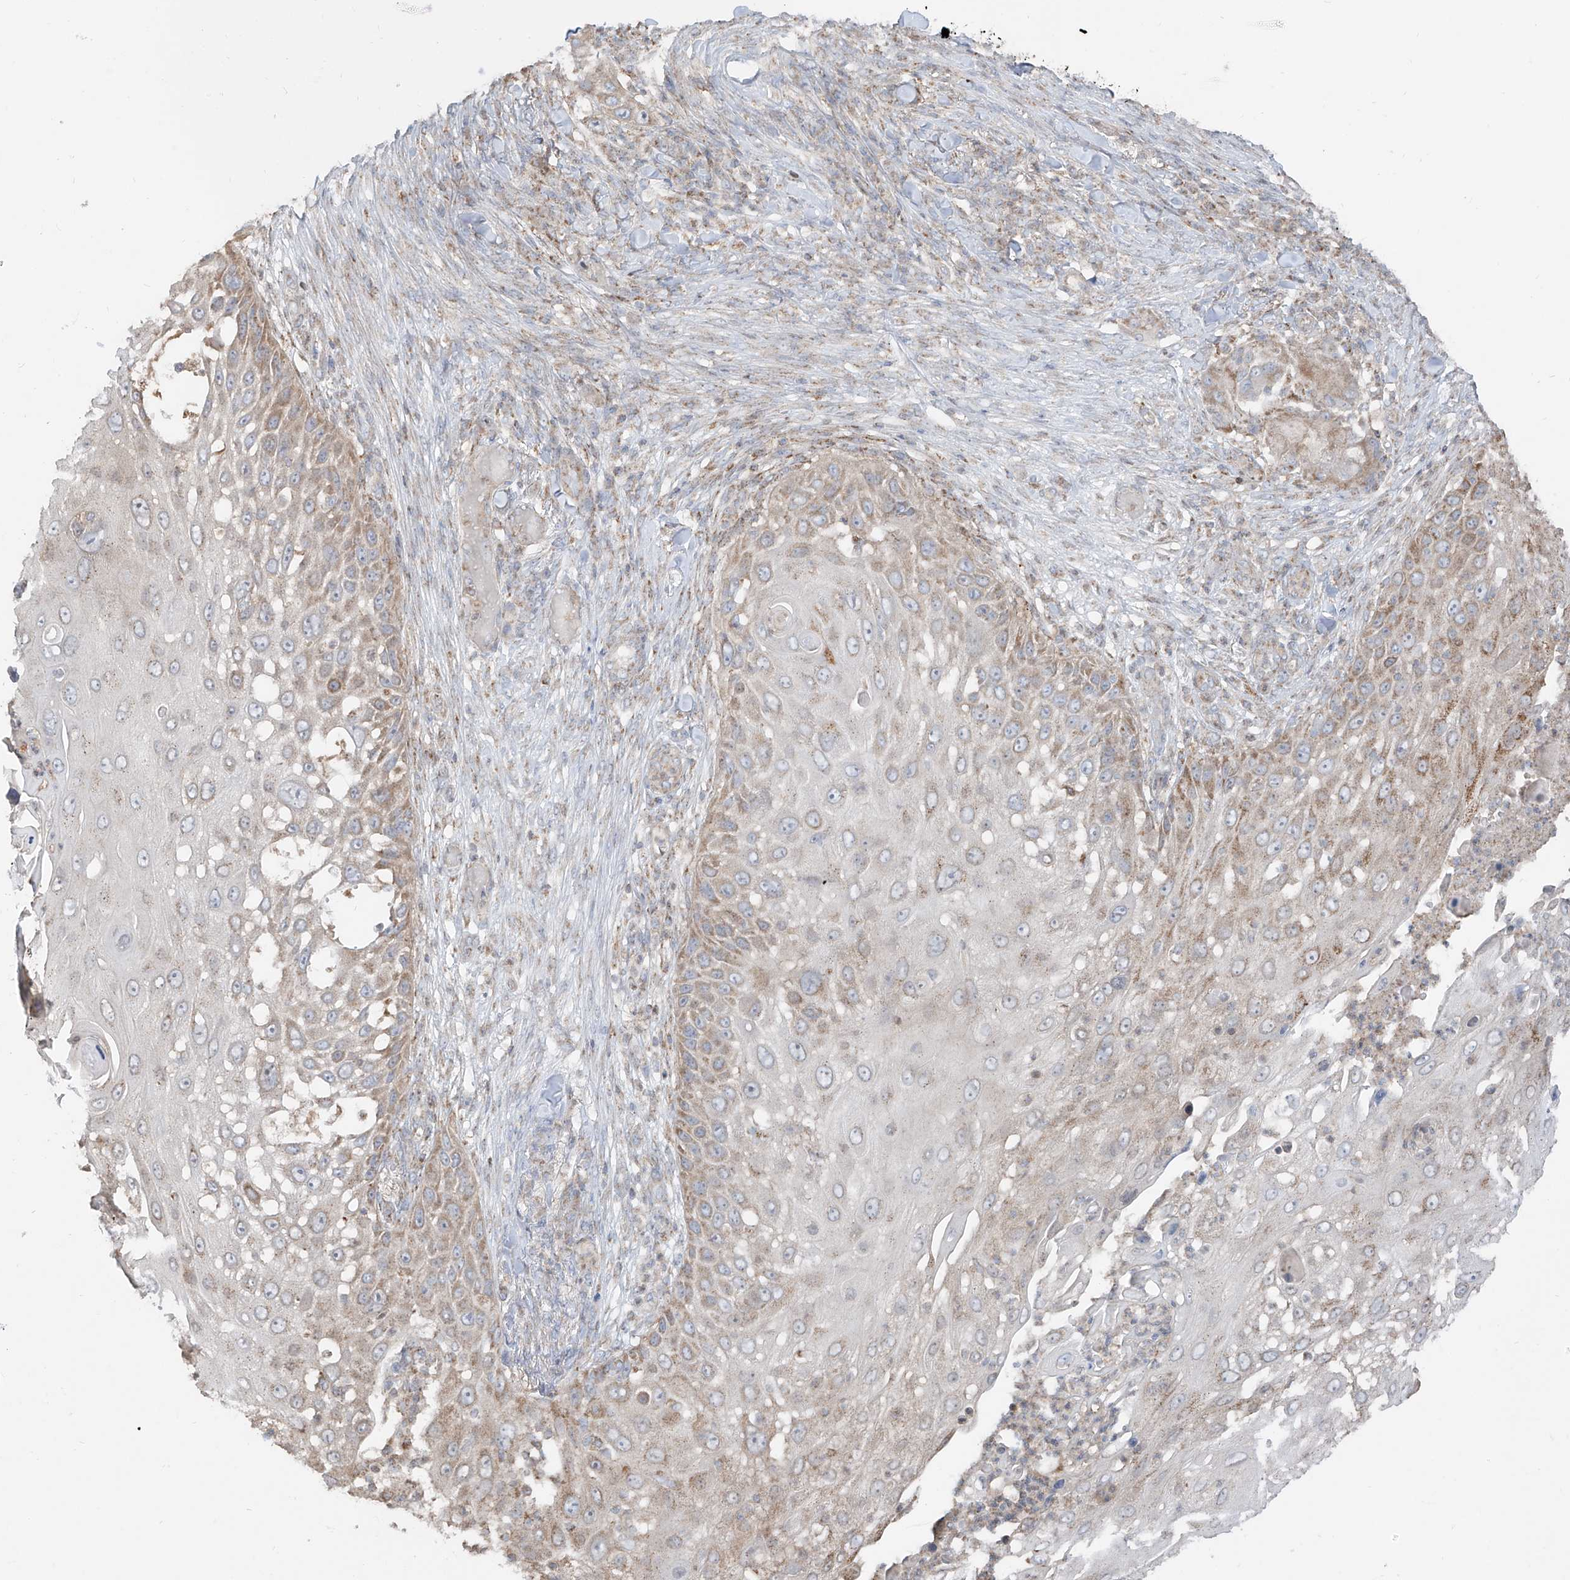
{"staining": {"intensity": "moderate", "quantity": "25%-75%", "location": "cytoplasmic/membranous"}, "tissue": "skin cancer", "cell_type": "Tumor cells", "image_type": "cancer", "snomed": [{"axis": "morphology", "description": "Squamous cell carcinoma, NOS"}, {"axis": "topography", "description": "Skin"}], "caption": "Tumor cells show moderate cytoplasmic/membranous staining in approximately 25%-75% of cells in skin cancer.", "gene": "ETHE1", "patient": {"sex": "female", "age": 44}}